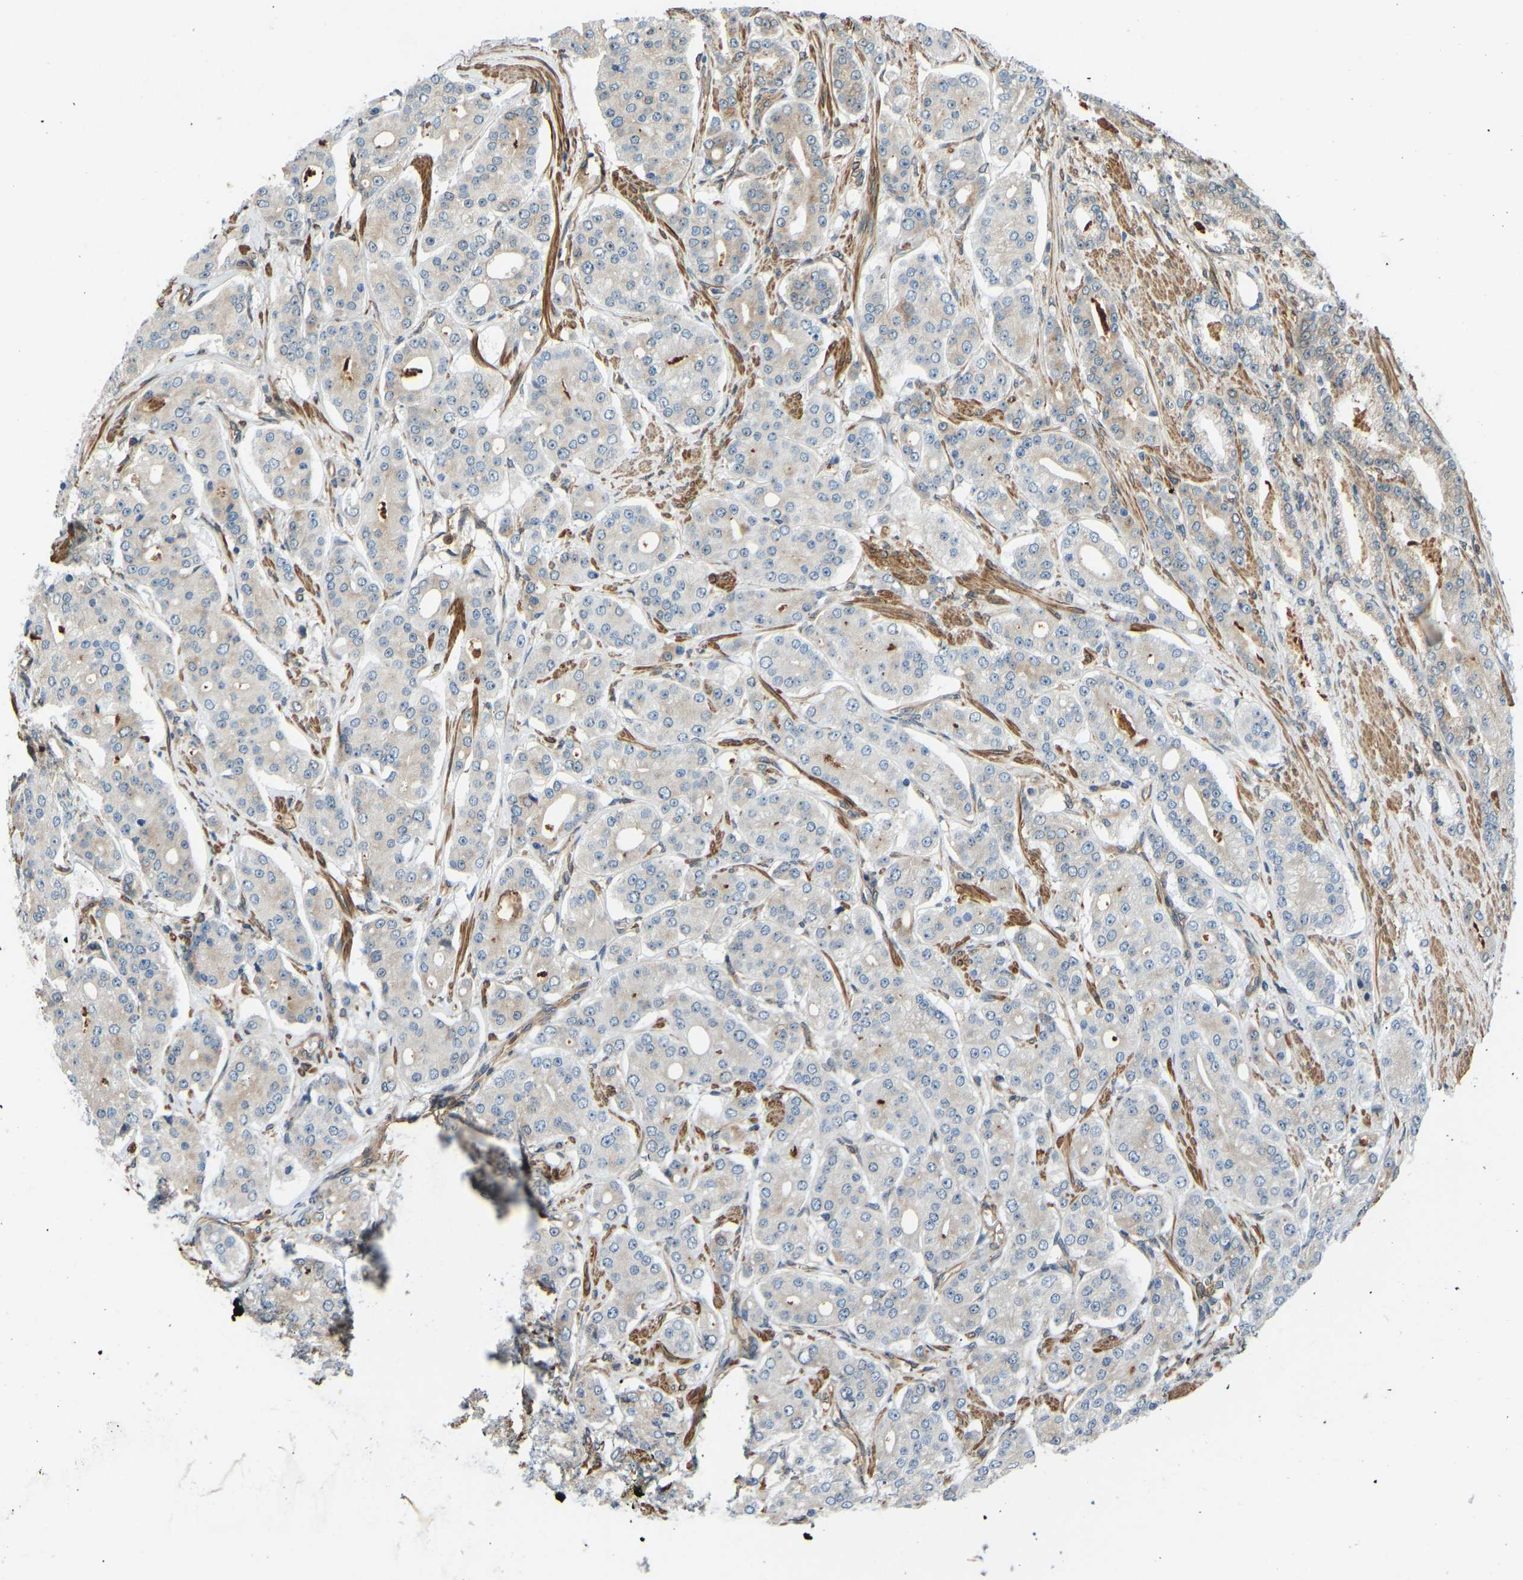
{"staining": {"intensity": "weak", "quantity": "25%-75%", "location": "cytoplasmic/membranous"}, "tissue": "prostate cancer", "cell_type": "Tumor cells", "image_type": "cancer", "snomed": [{"axis": "morphology", "description": "Adenocarcinoma, High grade"}, {"axis": "topography", "description": "Prostate"}], "caption": "Tumor cells demonstrate low levels of weak cytoplasmic/membranous expression in about 25%-75% of cells in human prostate cancer (high-grade adenocarcinoma).", "gene": "OS9", "patient": {"sex": "male", "age": 71}}